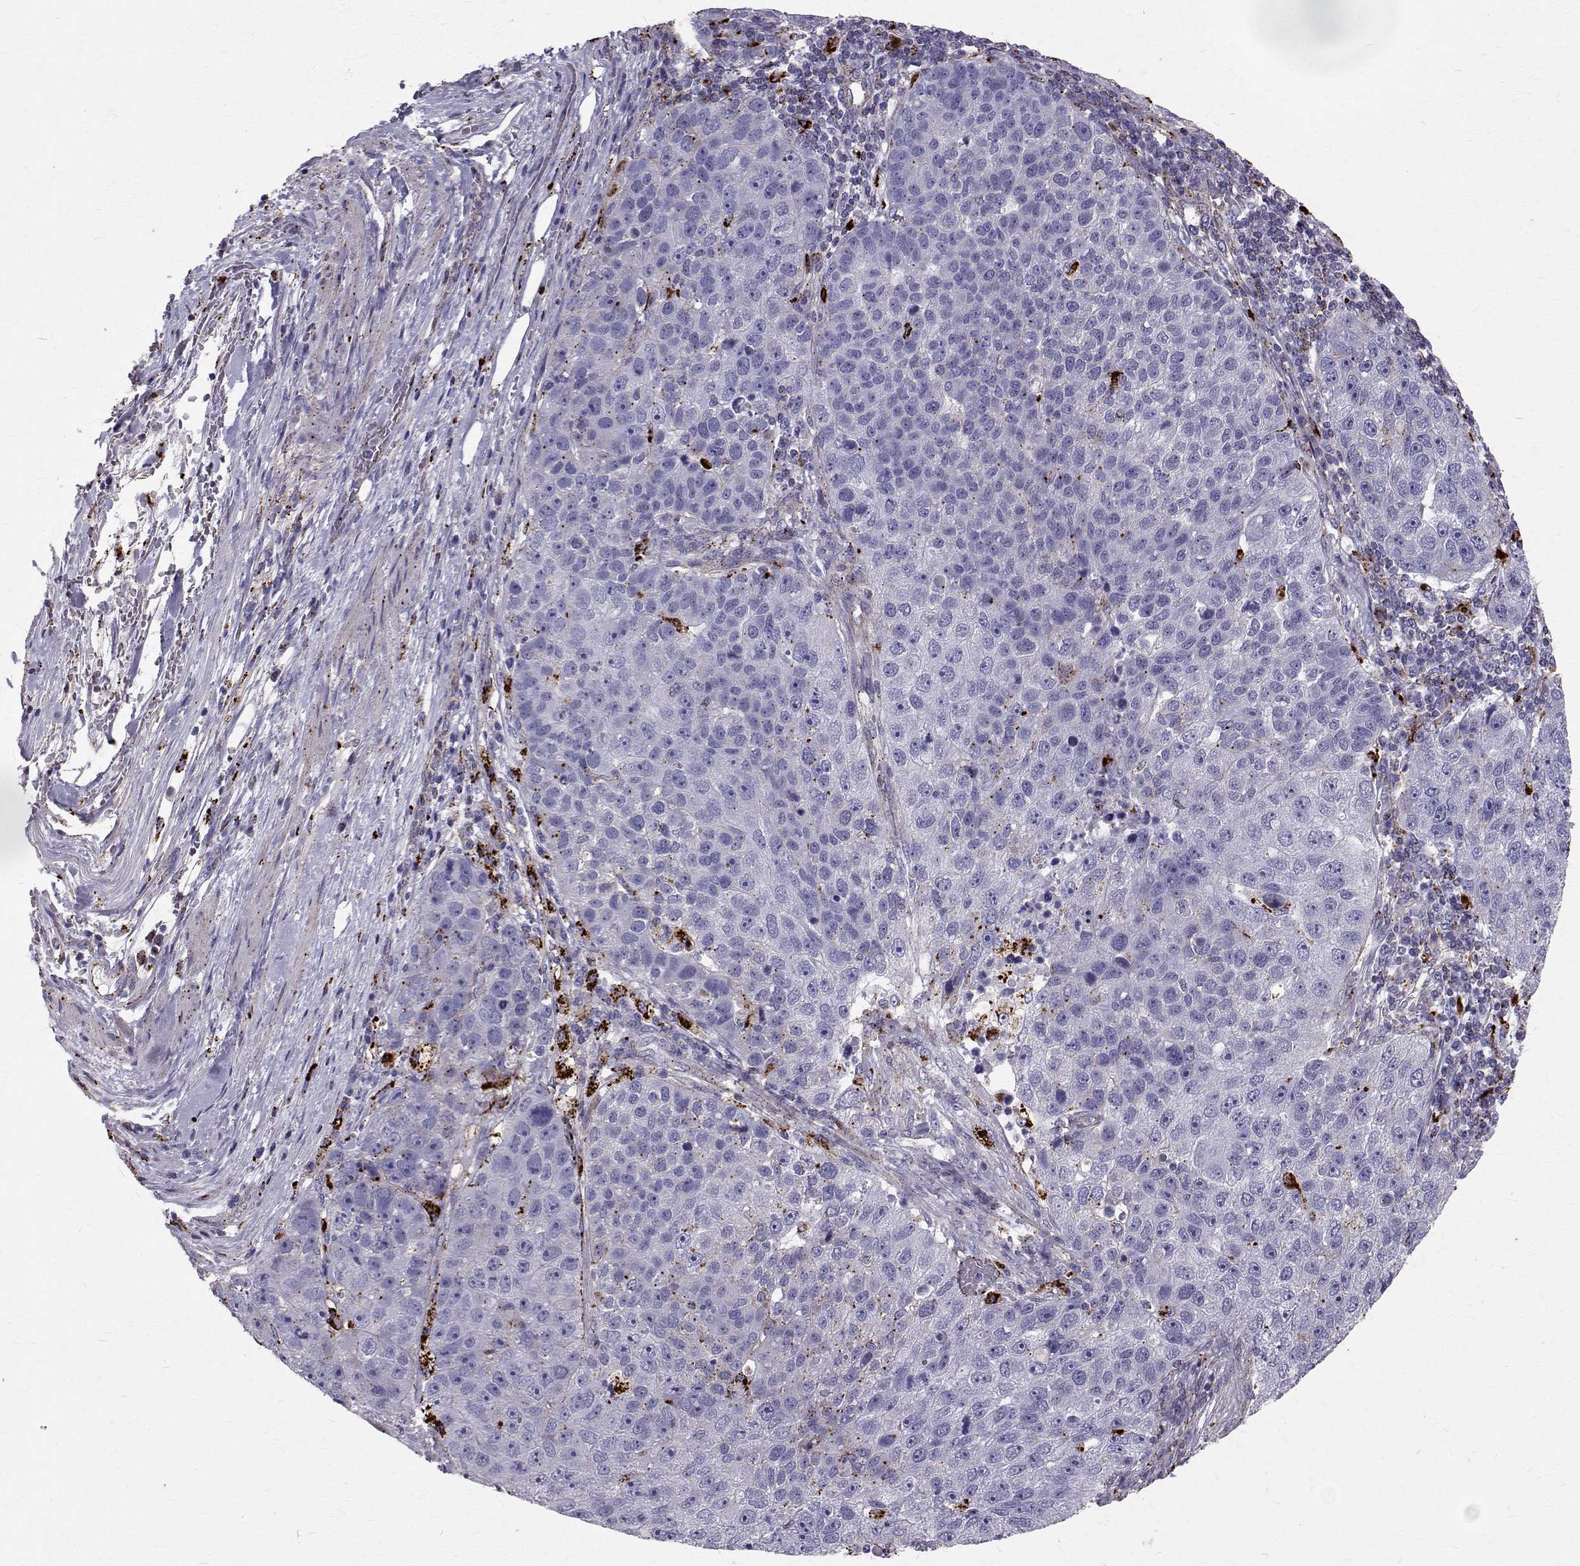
{"staining": {"intensity": "negative", "quantity": "none", "location": "none"}, "tissue": "pancreatic cancer", "cell_type": "Tumor cells", "image_type": "cancer", "snomed": [{"axis": "morphology", "description": "Adenocarcinoma, NOS"}, {"axis": "topography", "description": "Pancreas"}], "caption": "Tumor cells show no significant protein positivity in pancreatic adenocarcinoma.", "gene": "TPP1", "patient": {"sex": "female", "age": 61}}